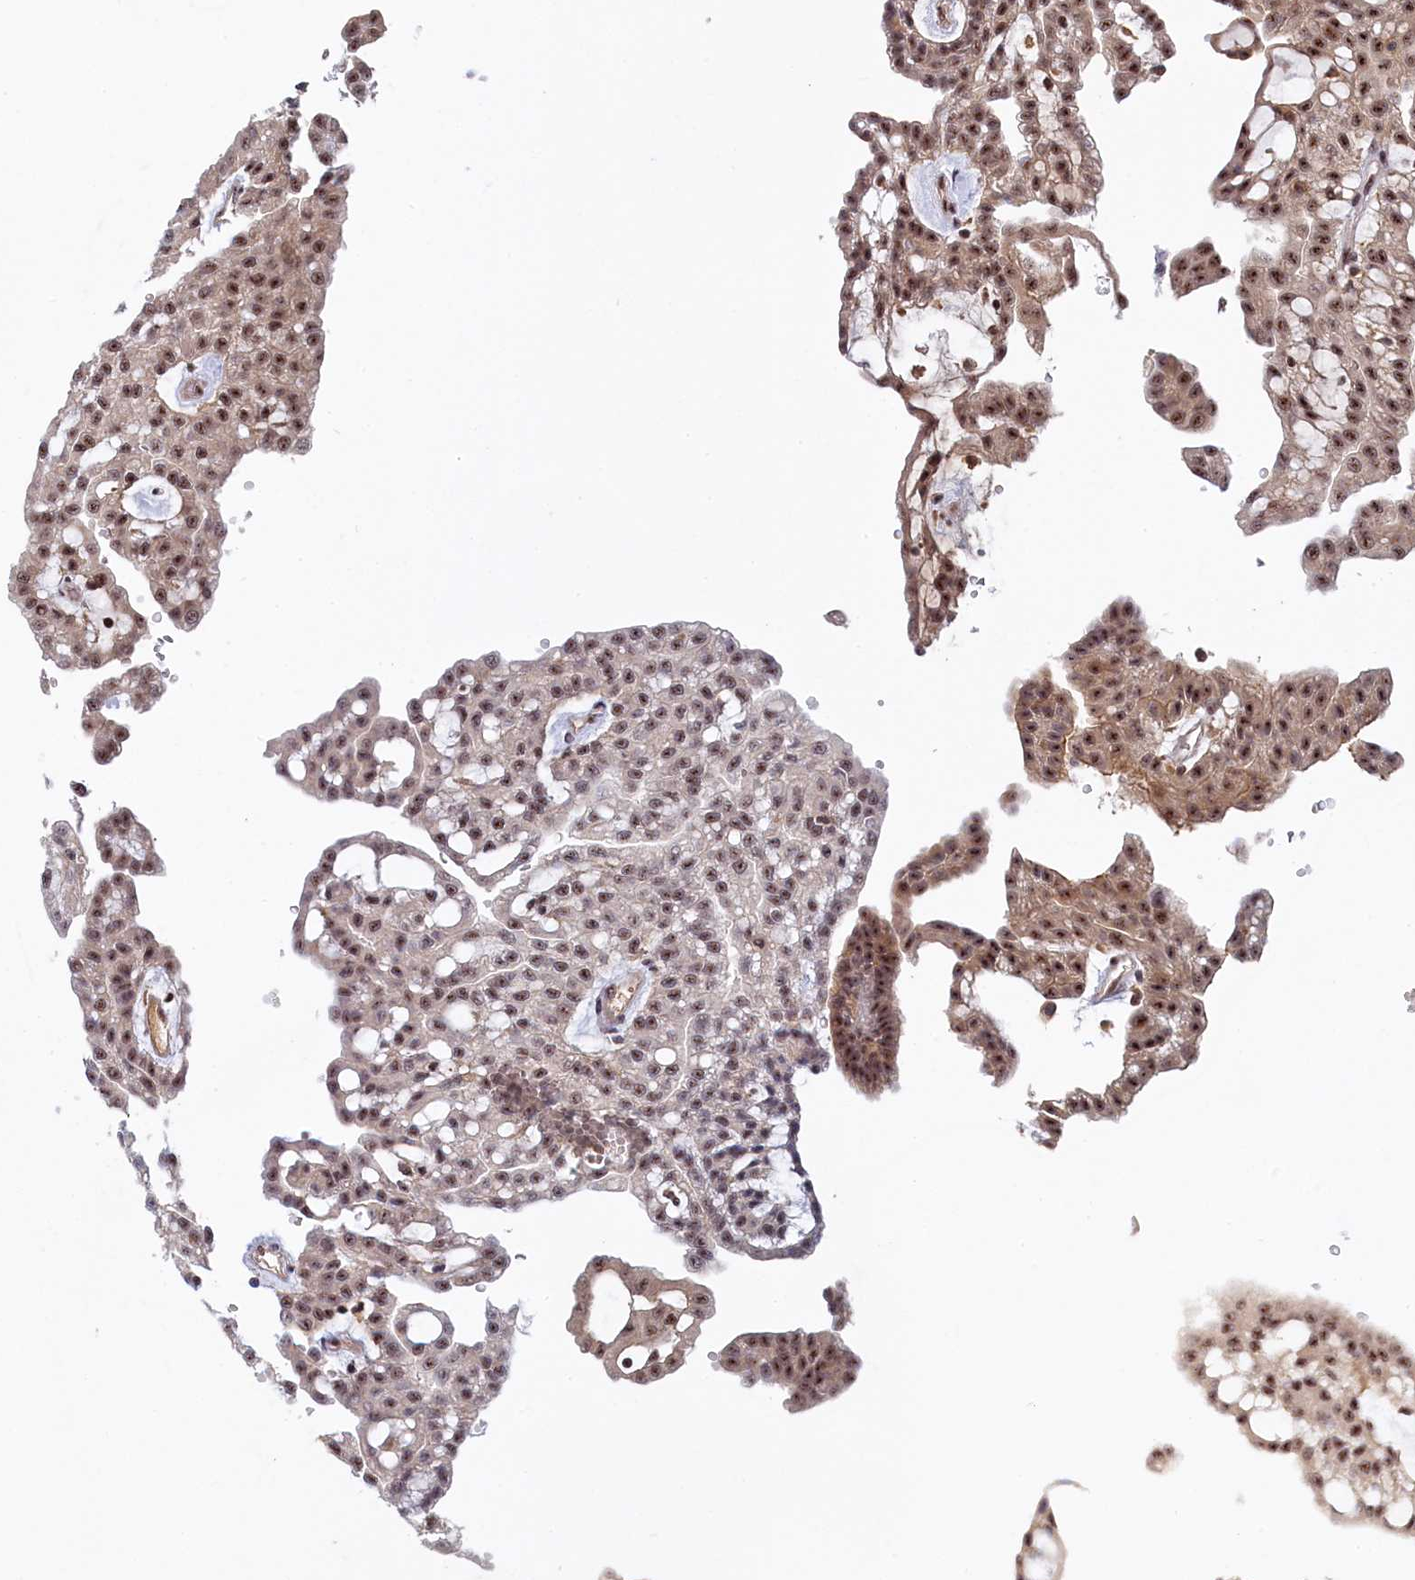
{"staining": {"intensity": "moderate", "quantity": ">75%", "location": "nuclear"}, "tissue": "renal cancer", "cell_type": "Tumor cells", "image_type": "cancer", "snomed": [{"axis": "morphology", "description": "Adenocarcinoma, NOS"}, {"axis": "topography", "description": "Kidney"}], "caption": "Immunohistochemical staining of human renal cancer (adenocarcinoma) demonstrates moderate nuclear protein staining in approximately >75% of tumor cells.", "gene": "TAB1", "patient": {"sex": "male", "age": 63}}